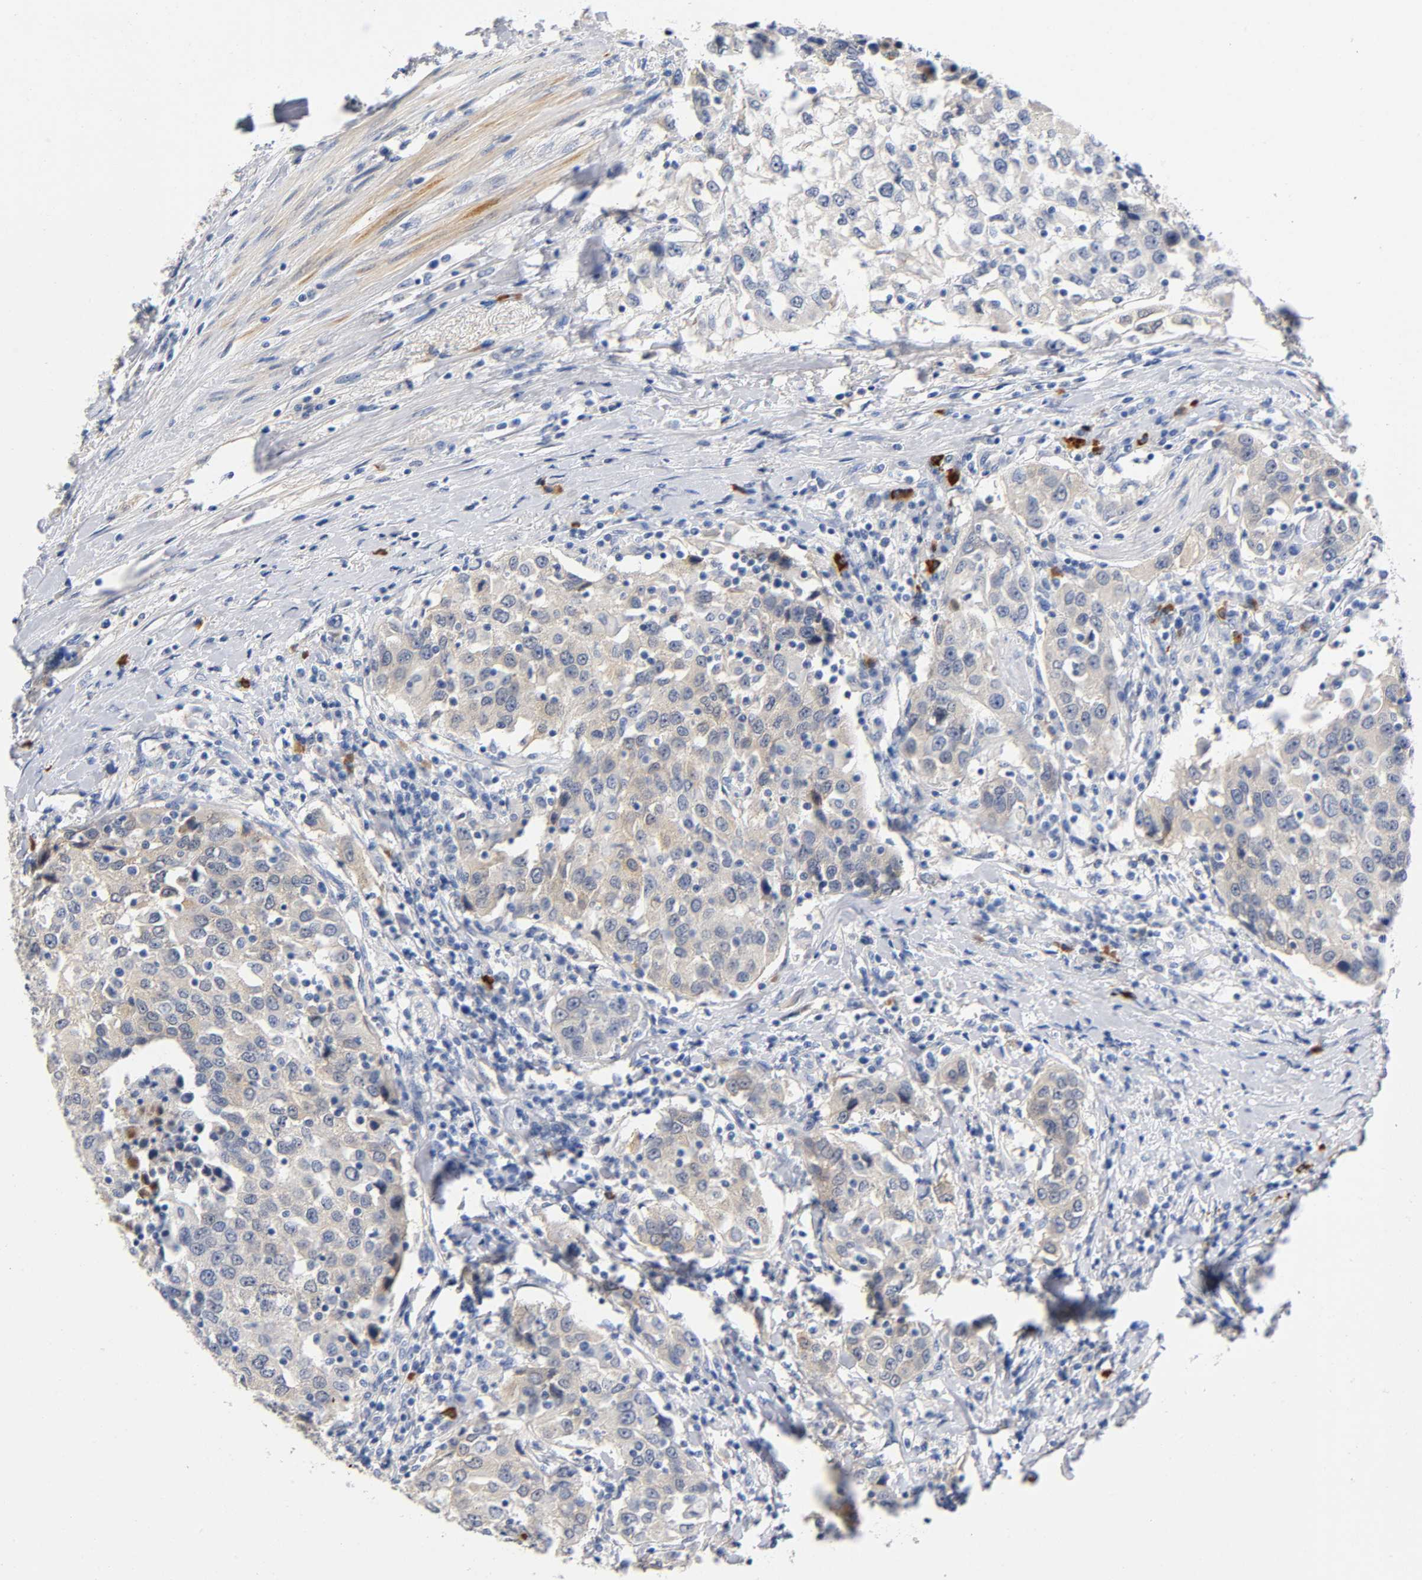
{"staining": {"intensity": "weak", "quantity": "25%-75%", "location": "cytoplasmic/membranous"}, "tissue": "urothelial cancer", "cell_type": "Tumor cells", "image_type": "cancer", "snomed": [{"axis": "morphology", "description": "Urothelial carcinoma, High grade"}, {"axis": "topography", "description": "Urinary bladder"}], "caption": "Tumor cells show weak cytoplasmic/membranous positivity in approximately 25%-75% of cells in high-grade urothelial carcinoma.", "gene": "TNC", "patient": {"sex": "female", "age": 80}}